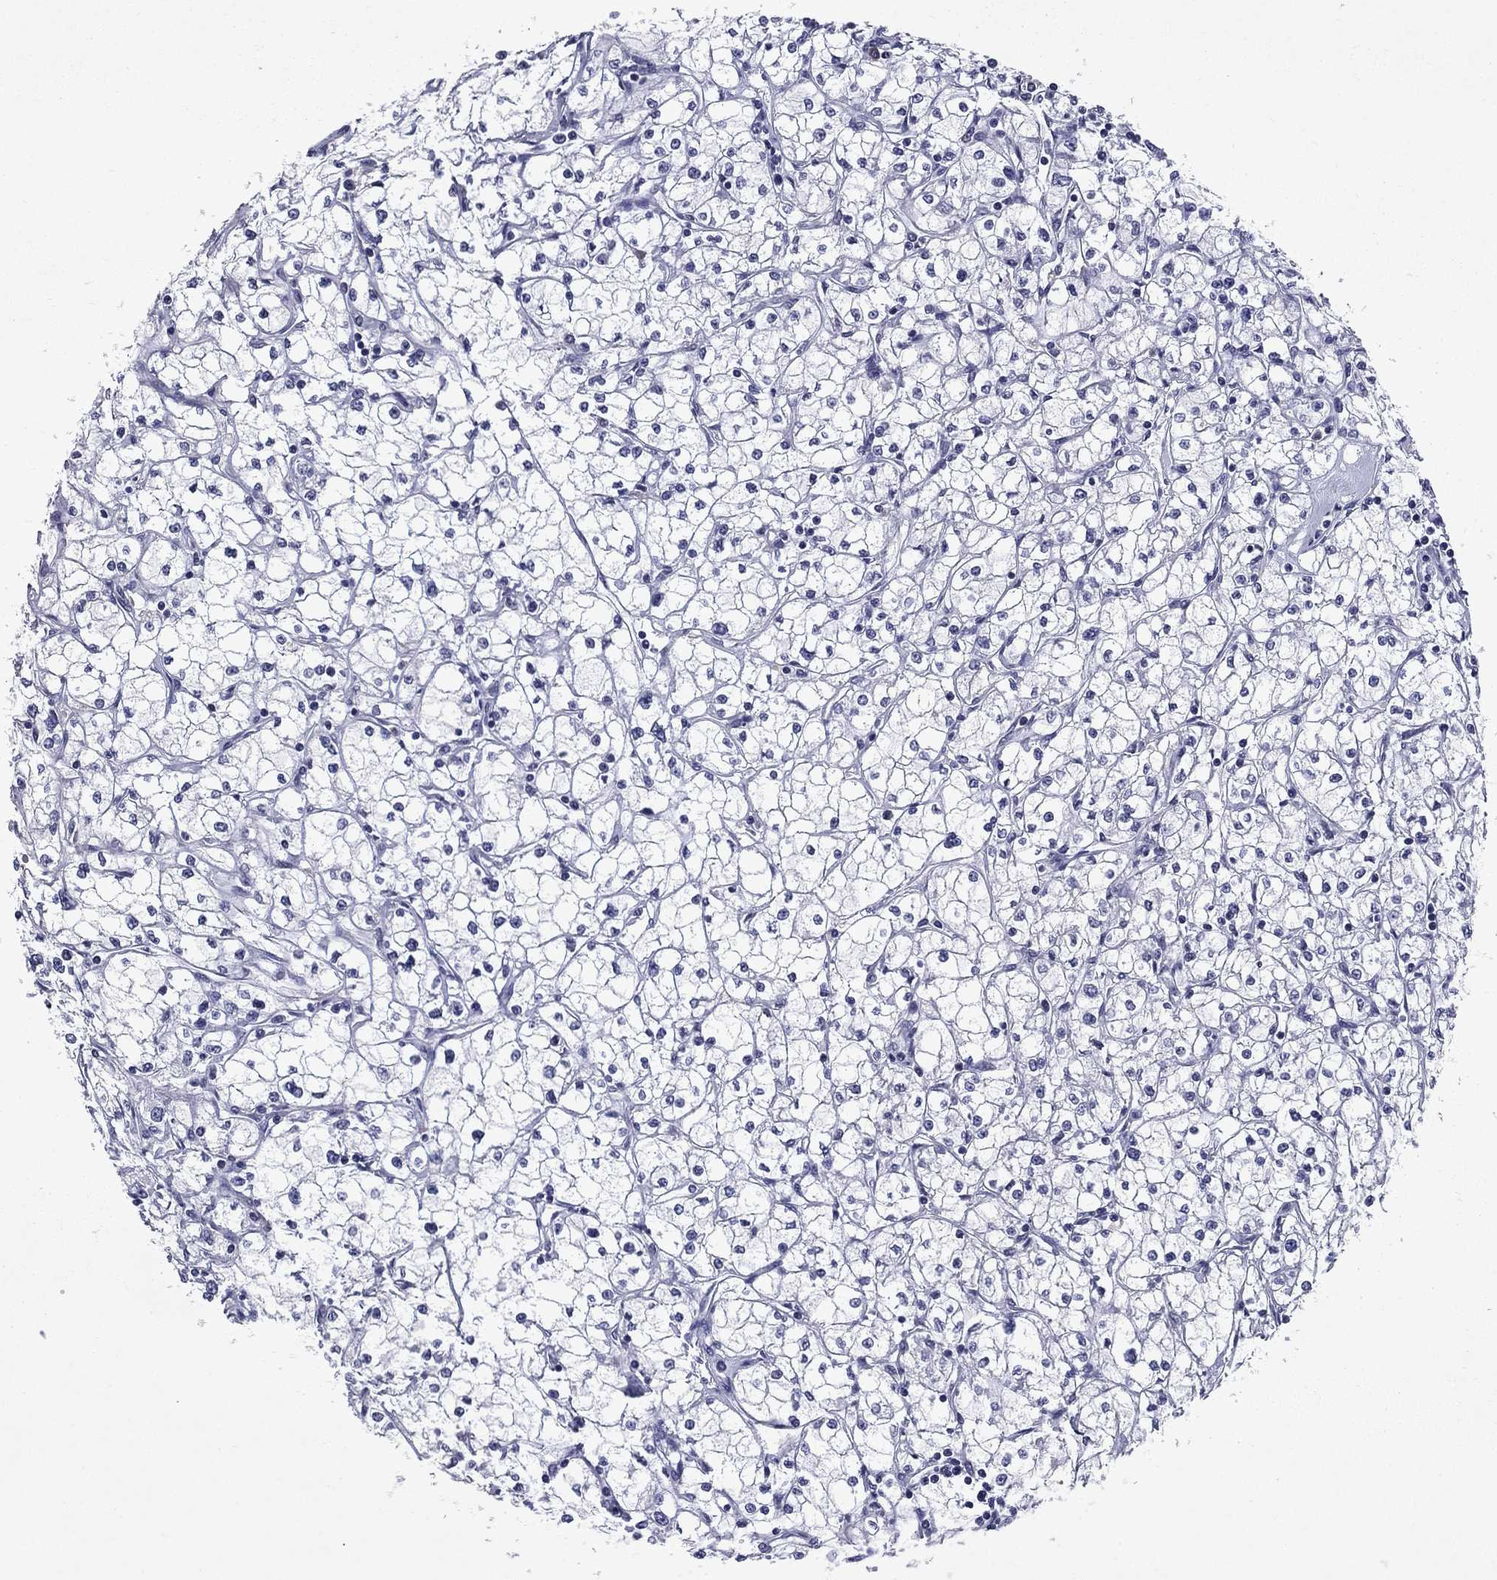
{"staining": {"intensity": "negative", "quantity": "none", "location": "none"}, "tissue": "renal cancer", "cell_type": "Tumor cells", "image_type": "cancer", "snomed": [{"axis": "morphology", "description": "Adenocarcinoma, NOS"}, {"axis": "topography", "description": "Kidney"}], "caption": "IHC photomicrograph of neoplastic tissue: human renal adenocarcinoma stained with DAB demonstrates no significant protein staining in tumor cells.", "gene": "ECM1", "patient": {"sex": "male", "age": 67}}